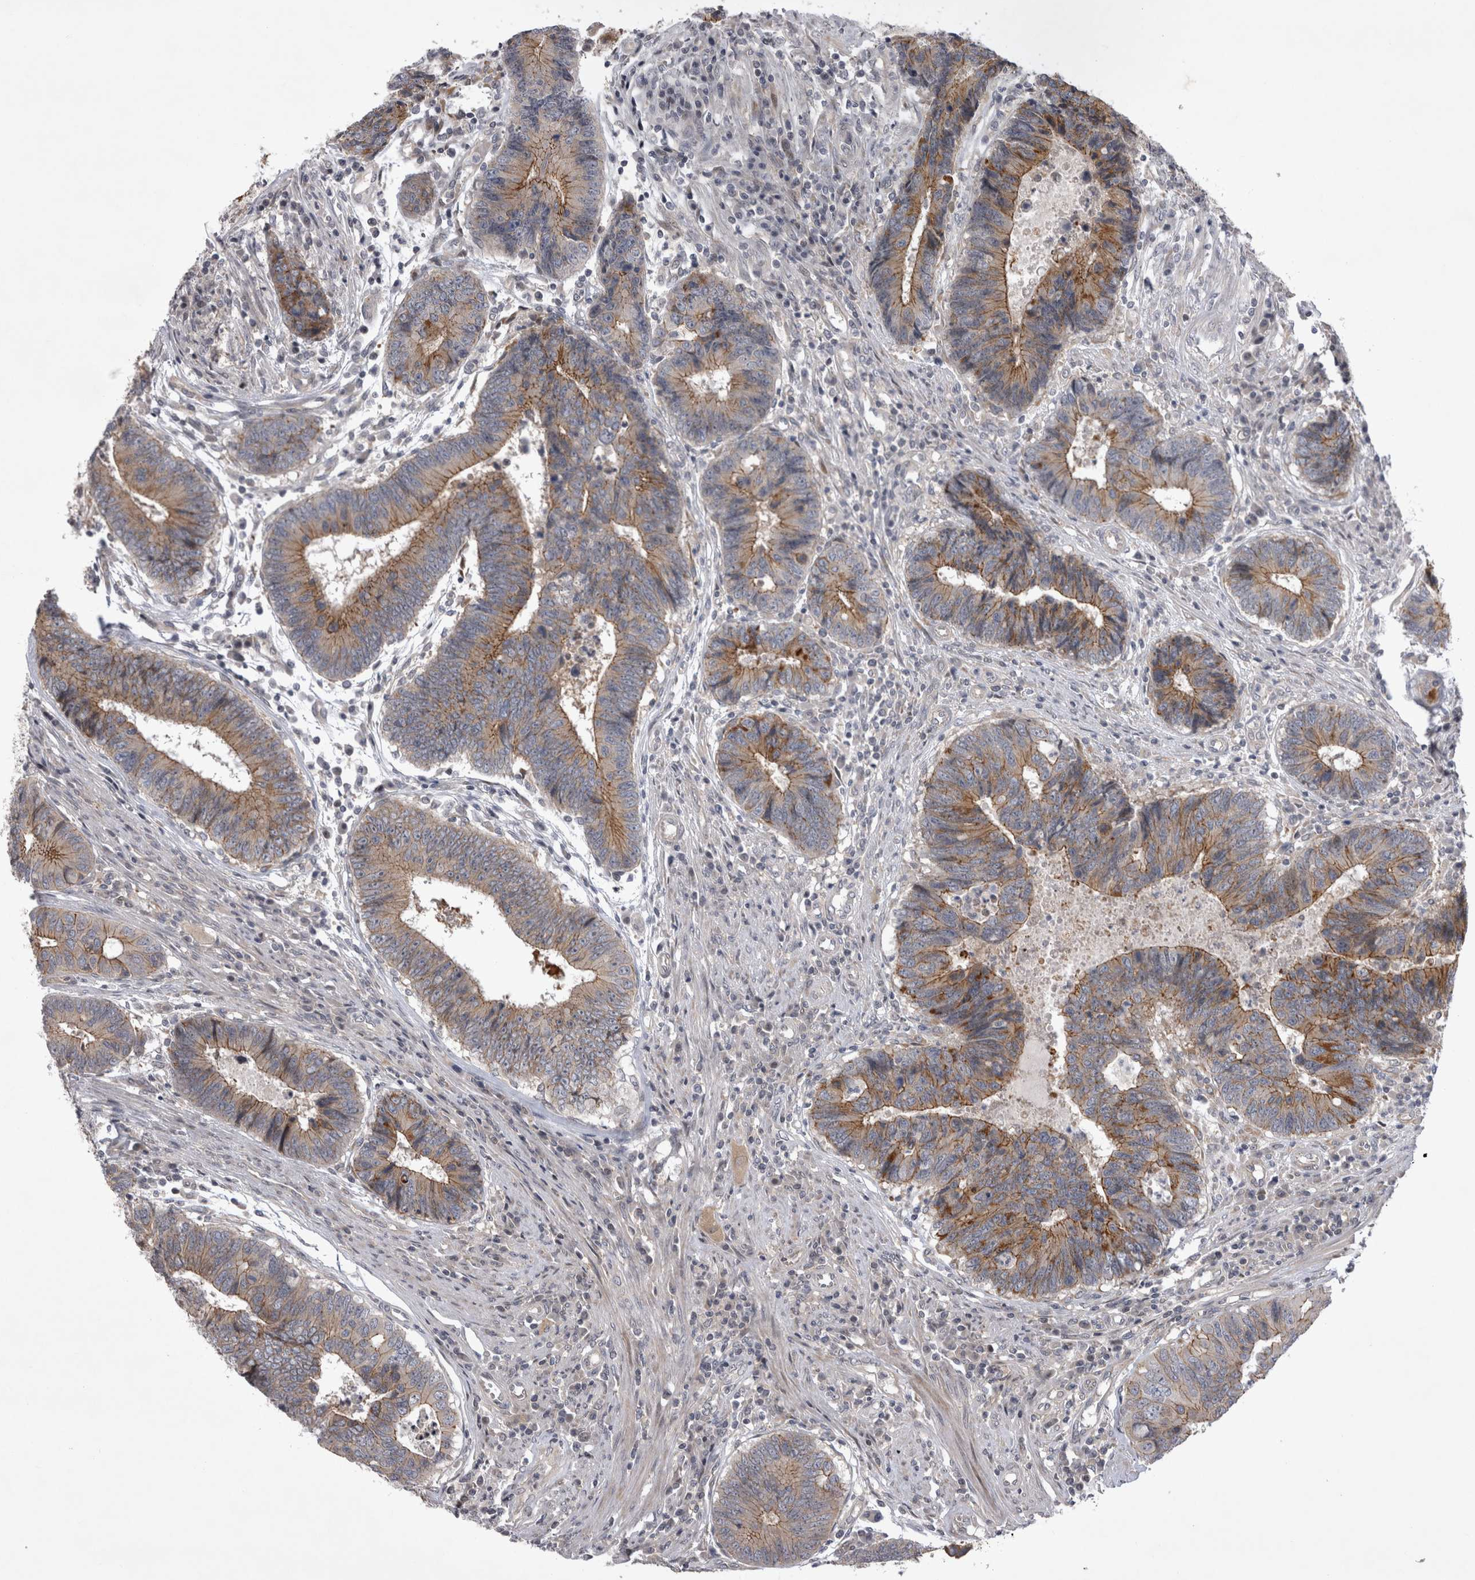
{"staining": {"intensity": "moderate", "quantity": "25%-75%", "location": "cytoplasmic/membranous"}, "tissue": "colorectal cancer", "cell_type": "Tumor cells", "image_type": "cancer", "snomed": [{"axis": "morphology", "description": "Adenocarcinoma, NOS"}, {"axis": "topography", "description": "Rectum"}], "caption": "Tumor cells show medium levels of moderate cytoplasmic/membranous expression in approximately 25%-75% of cells in human colorectal adenocarcinoma.", "gene": "NENF", "patient": {"sex": "male", "age": 84}}